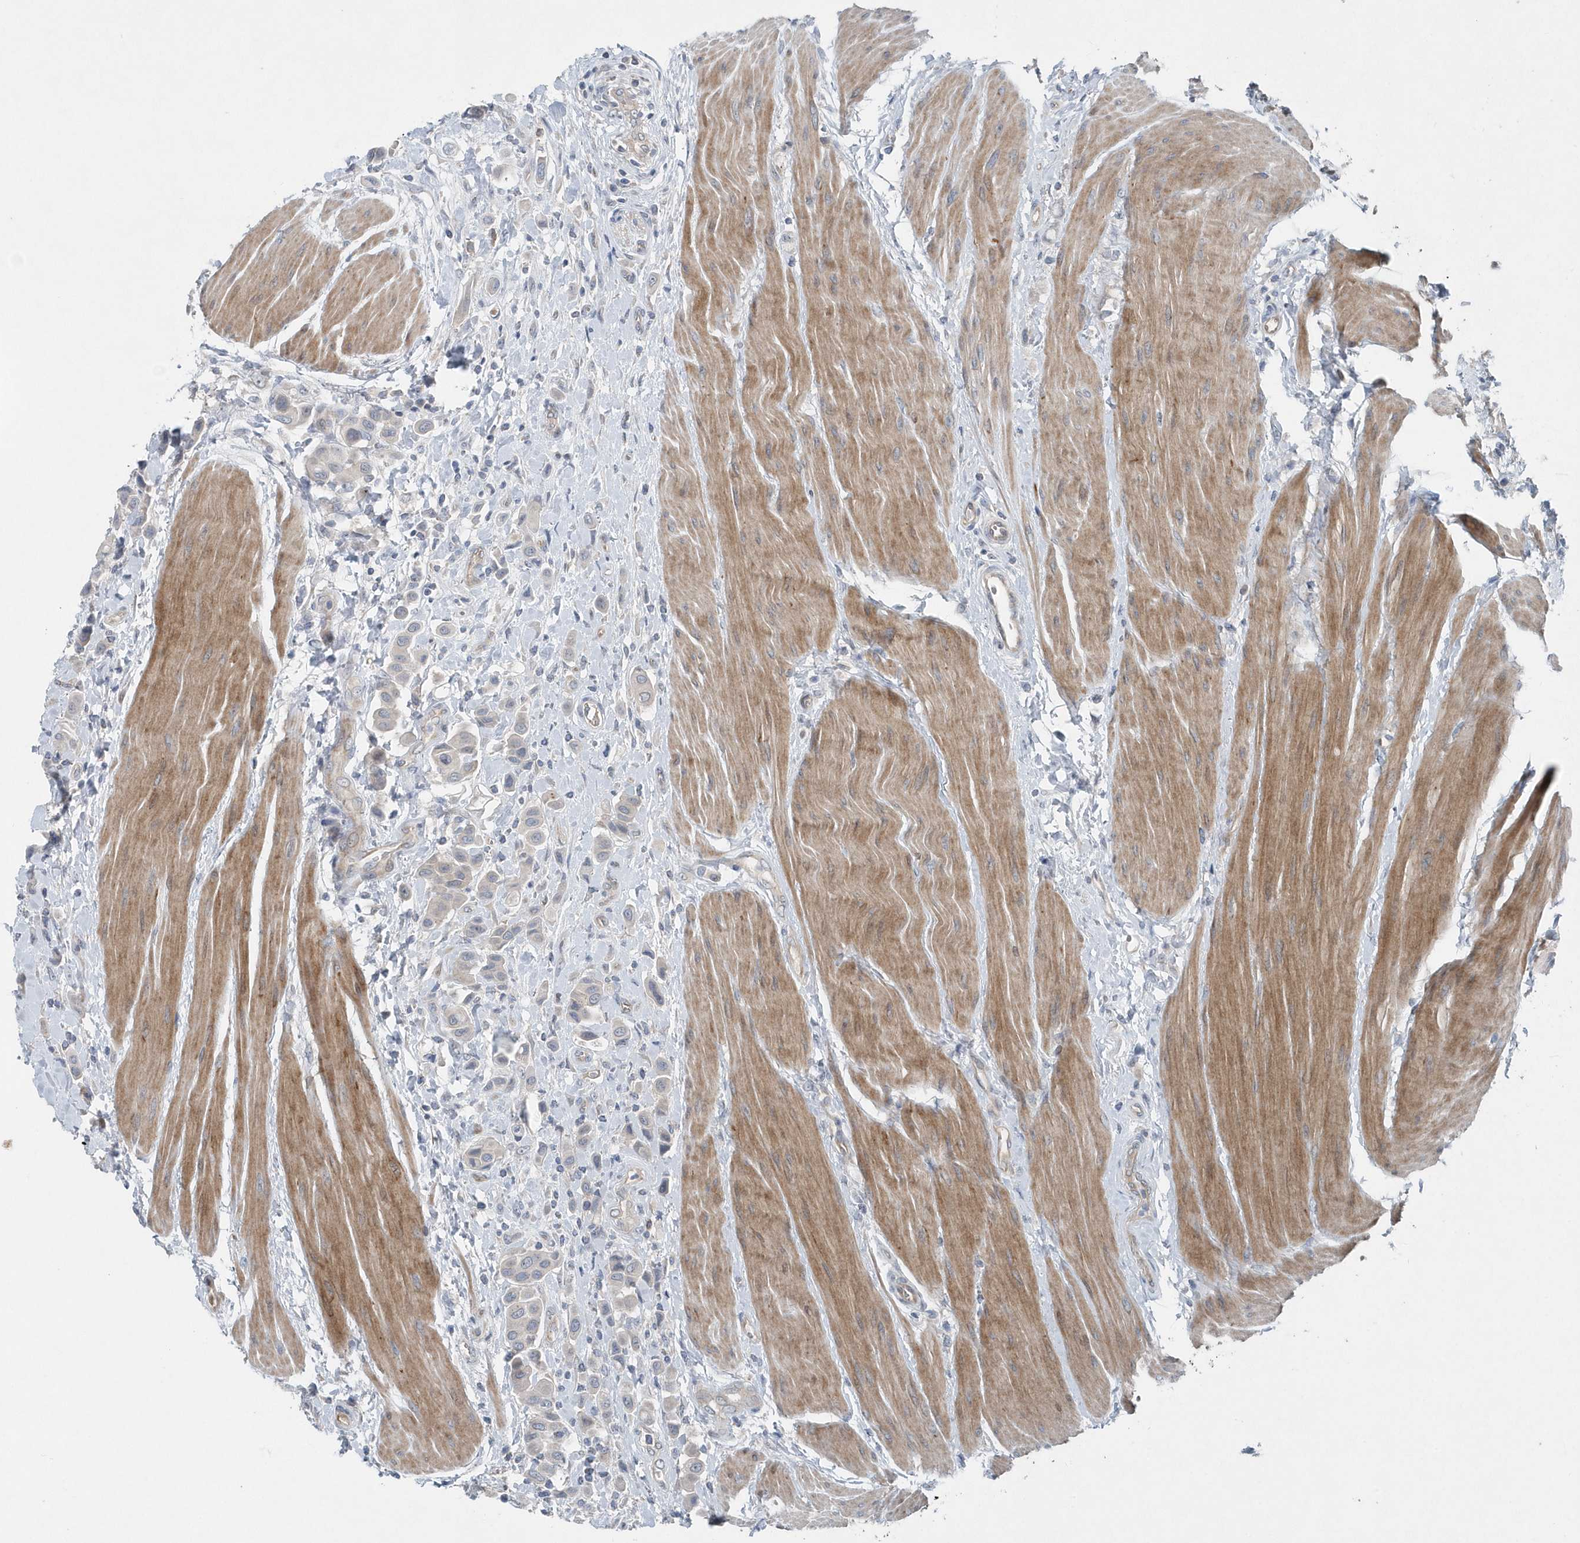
{"staining": {"intensity": "negative", "quantity": "none", "location": "none"}, "tissue": "urothelial cancer", "cell_type": "Tumor cells", "image_type": "cancer", "snomed": [{"axis": "morphology", "description": "Urothelial carcinoma, High grade"}, {"axis": "topography", "description": "Urinary bladder"}], "caption": "Immunohistochemistry histopathology image of human urothelial carcinoma (high-grade) stained for a protein (brown), which displays no expression in tumor cells.", "gene": "MCC", "patient": {"sex": "male", "age": 50}}